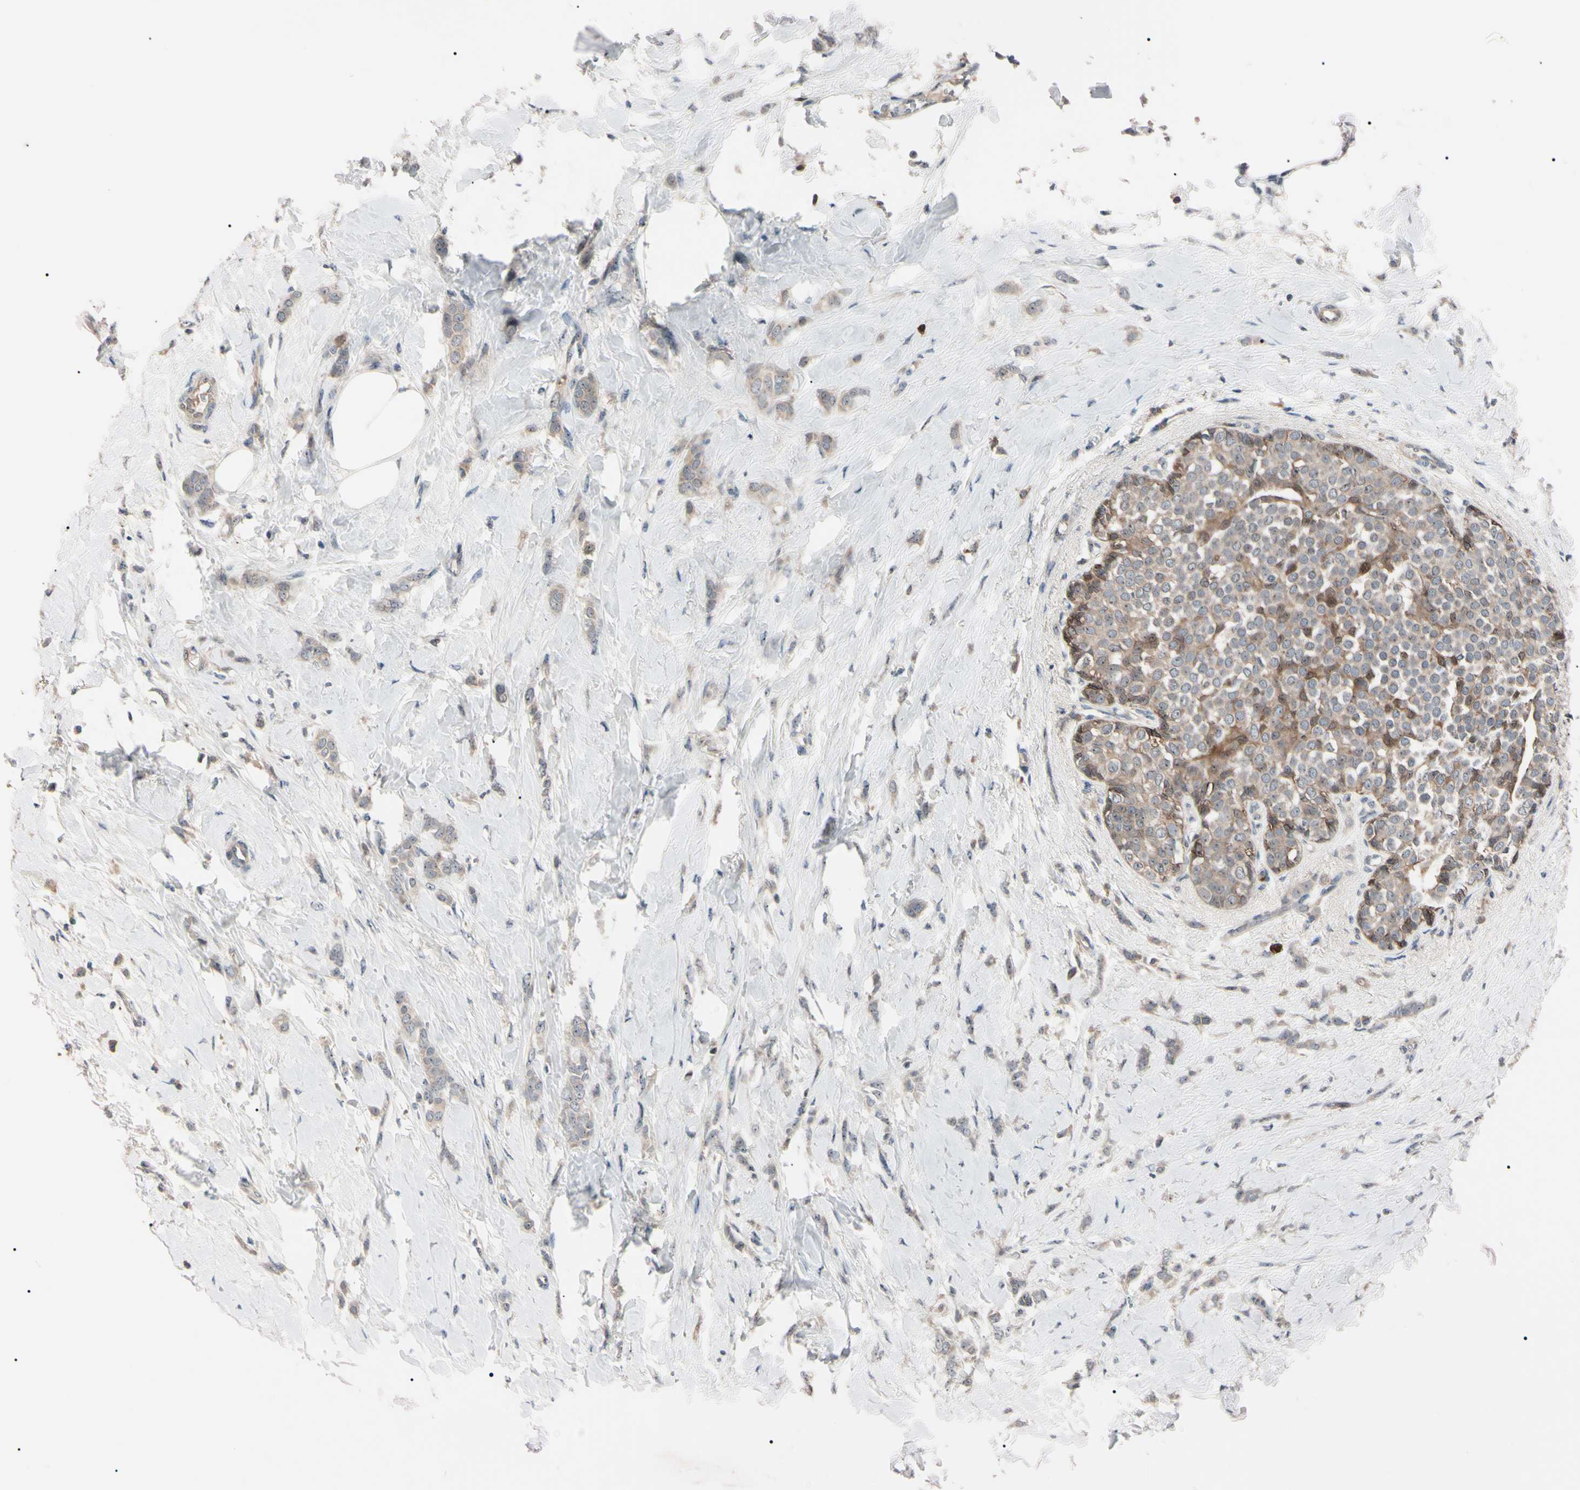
{"staining": {"intensity": "weak", "quantity": ">75%", "location": "cytoplasmic/membranous"}, "tissue": "breast cancer", "cell_type": "Tumor cells", "image_type": "cancer", "snomed": [{"axis": "morphology", "description": "Lobular carcinoma, in situ"}, {"axis": "morphology", "description": "Lobular carcinoma"}, {"axis": "topography", "description": "Breast"}], "caption": "A micrograph showing weak cytoplasmic/membranous staining in about >75% of tumor cells in breast lobular carcinoma in situ, as visualized by brown immunohistochemical staining.", "gene": "TRAF5", "patient": {"sex": "female", "age": 41}}